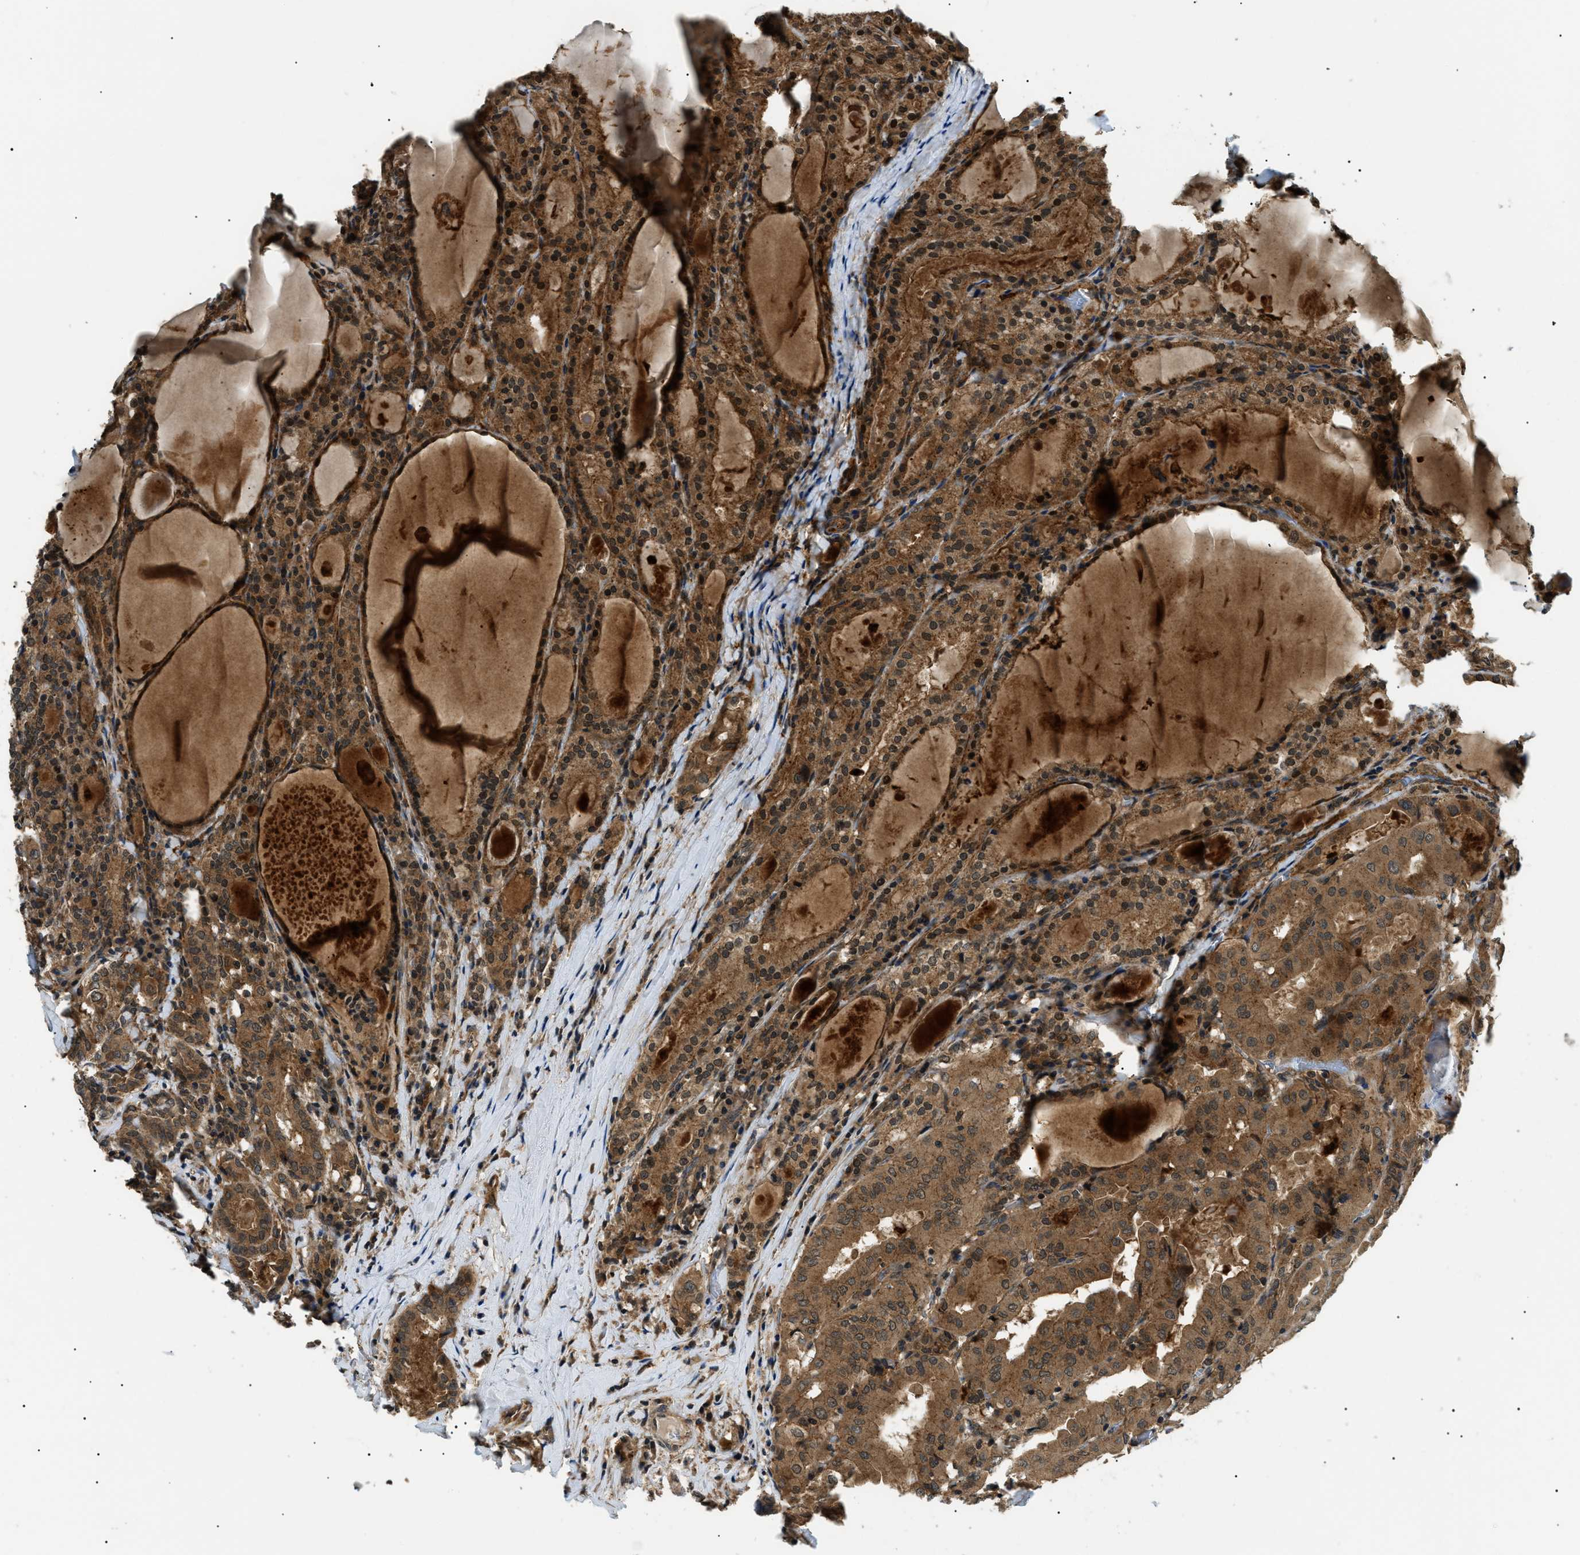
{"staining": {"intensity": "moderate", "quantity": ">75%", "location": "cytoplasmic/membranous"}, "tissue": "thyroid cancer", "cell_type": "Tumor cells", "image_type": "cancer", "snomed": [{"axis": "morphology", "description": "Papillary adenocarcinoma, NOS"}, {"axis": "topography", "description": "Thyroid gland"}], "caption": "Protein staining exhibits moderate cytoplasmic/membranous expression in about >75% of tumor cells in thyroid papillary adenocarcinoma.", "gene": "ATP6AP1", "patient": {"sex": "female", "age": 42}}